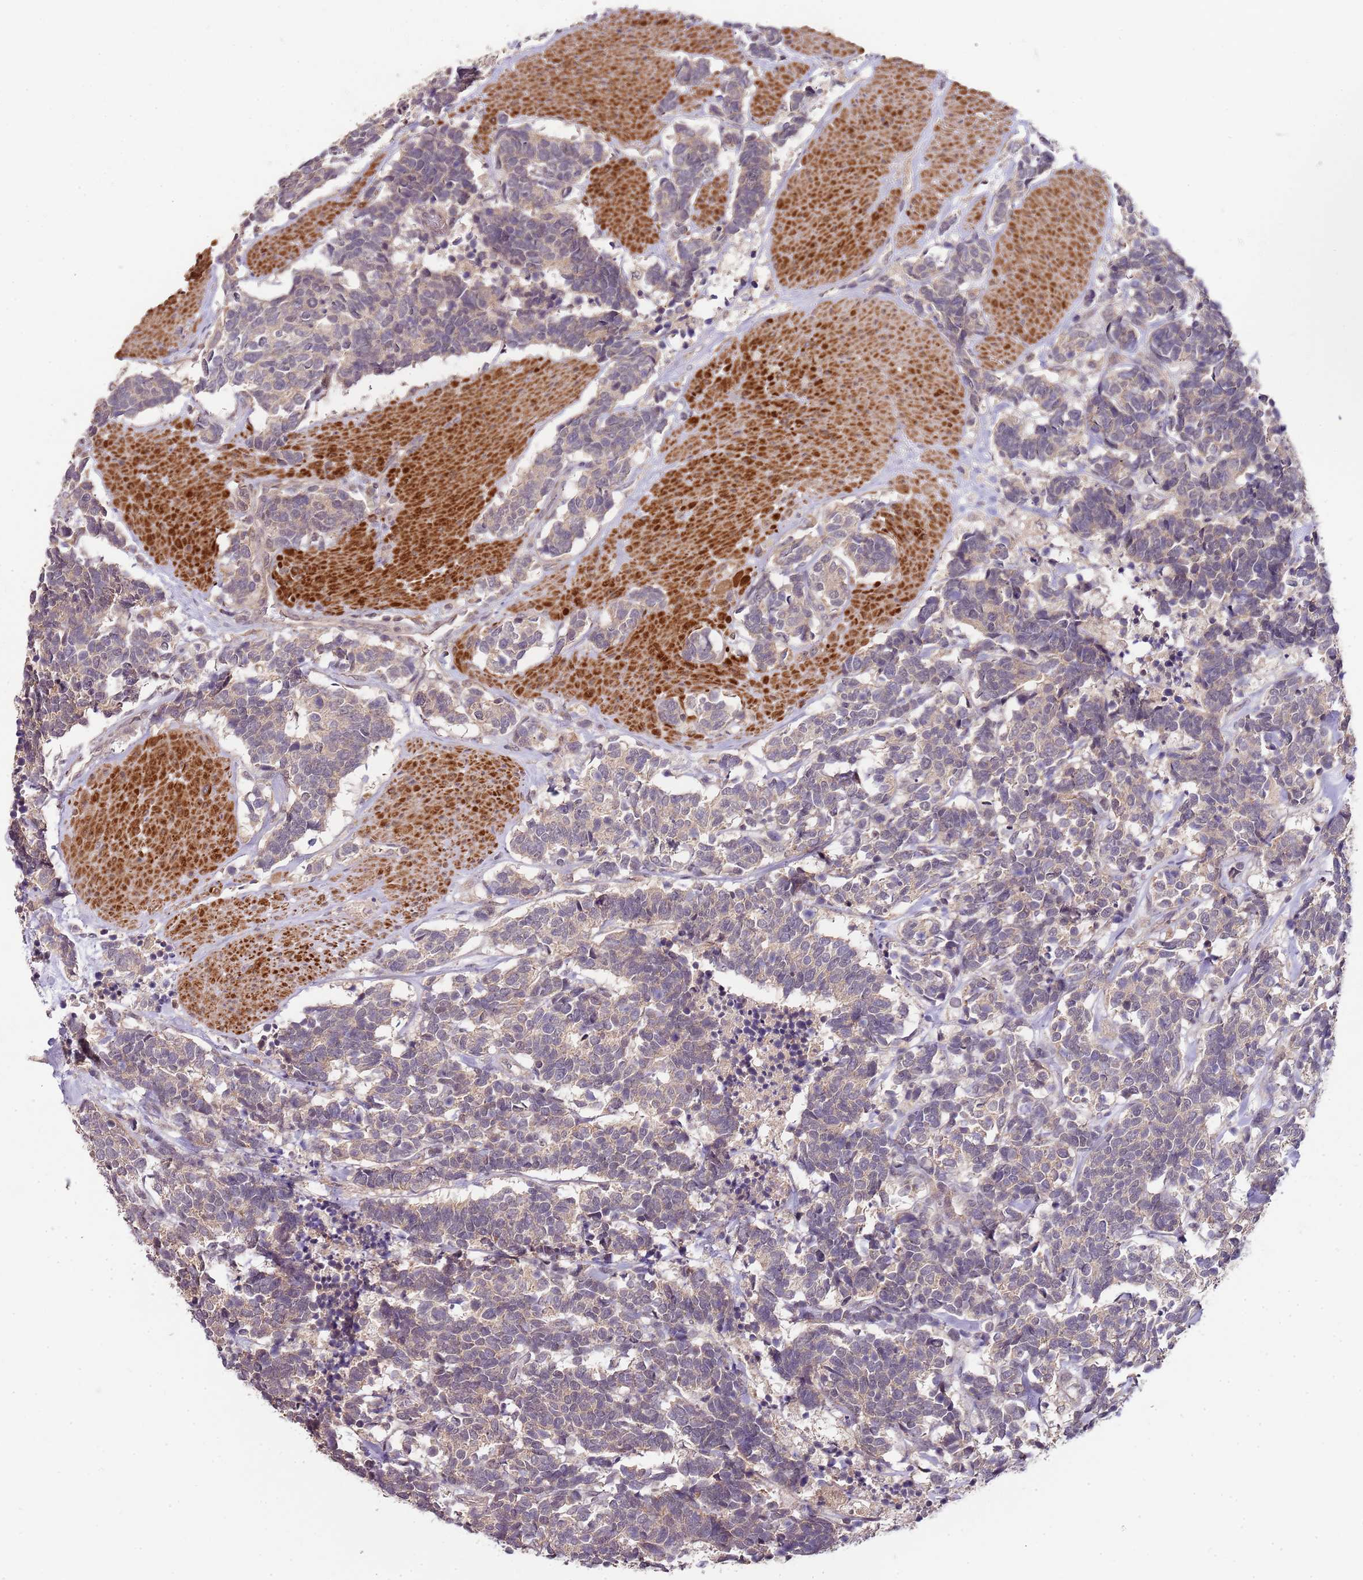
{"staining": {"intensity": "weak", "quantity": "25%-75%", "location": "cytoplasmic/membranous"}, "tissue": "carcinoid", "cell_type": "Tumor cells", "image_type": "cancer", "snomed": [{"axis": "morphology", "description": "Carcinoma, NOS"}, {"axis": "morphology", "description": "Carcinoid, malignant, NOS"}, {"axis": "topography", "description": "Urinary bladder"}], "caption": "Immunohistochemical staining of human carcinoid (malignant) displays low levels of weak cytoplasmic/membranous protein staining in about 25%-75% of tumor cells. Ihc stains the protein of interest in brown and the nuclei are stained blue.", "gene": "LIN37", "patient": {"sex": "male", "age": 57}}